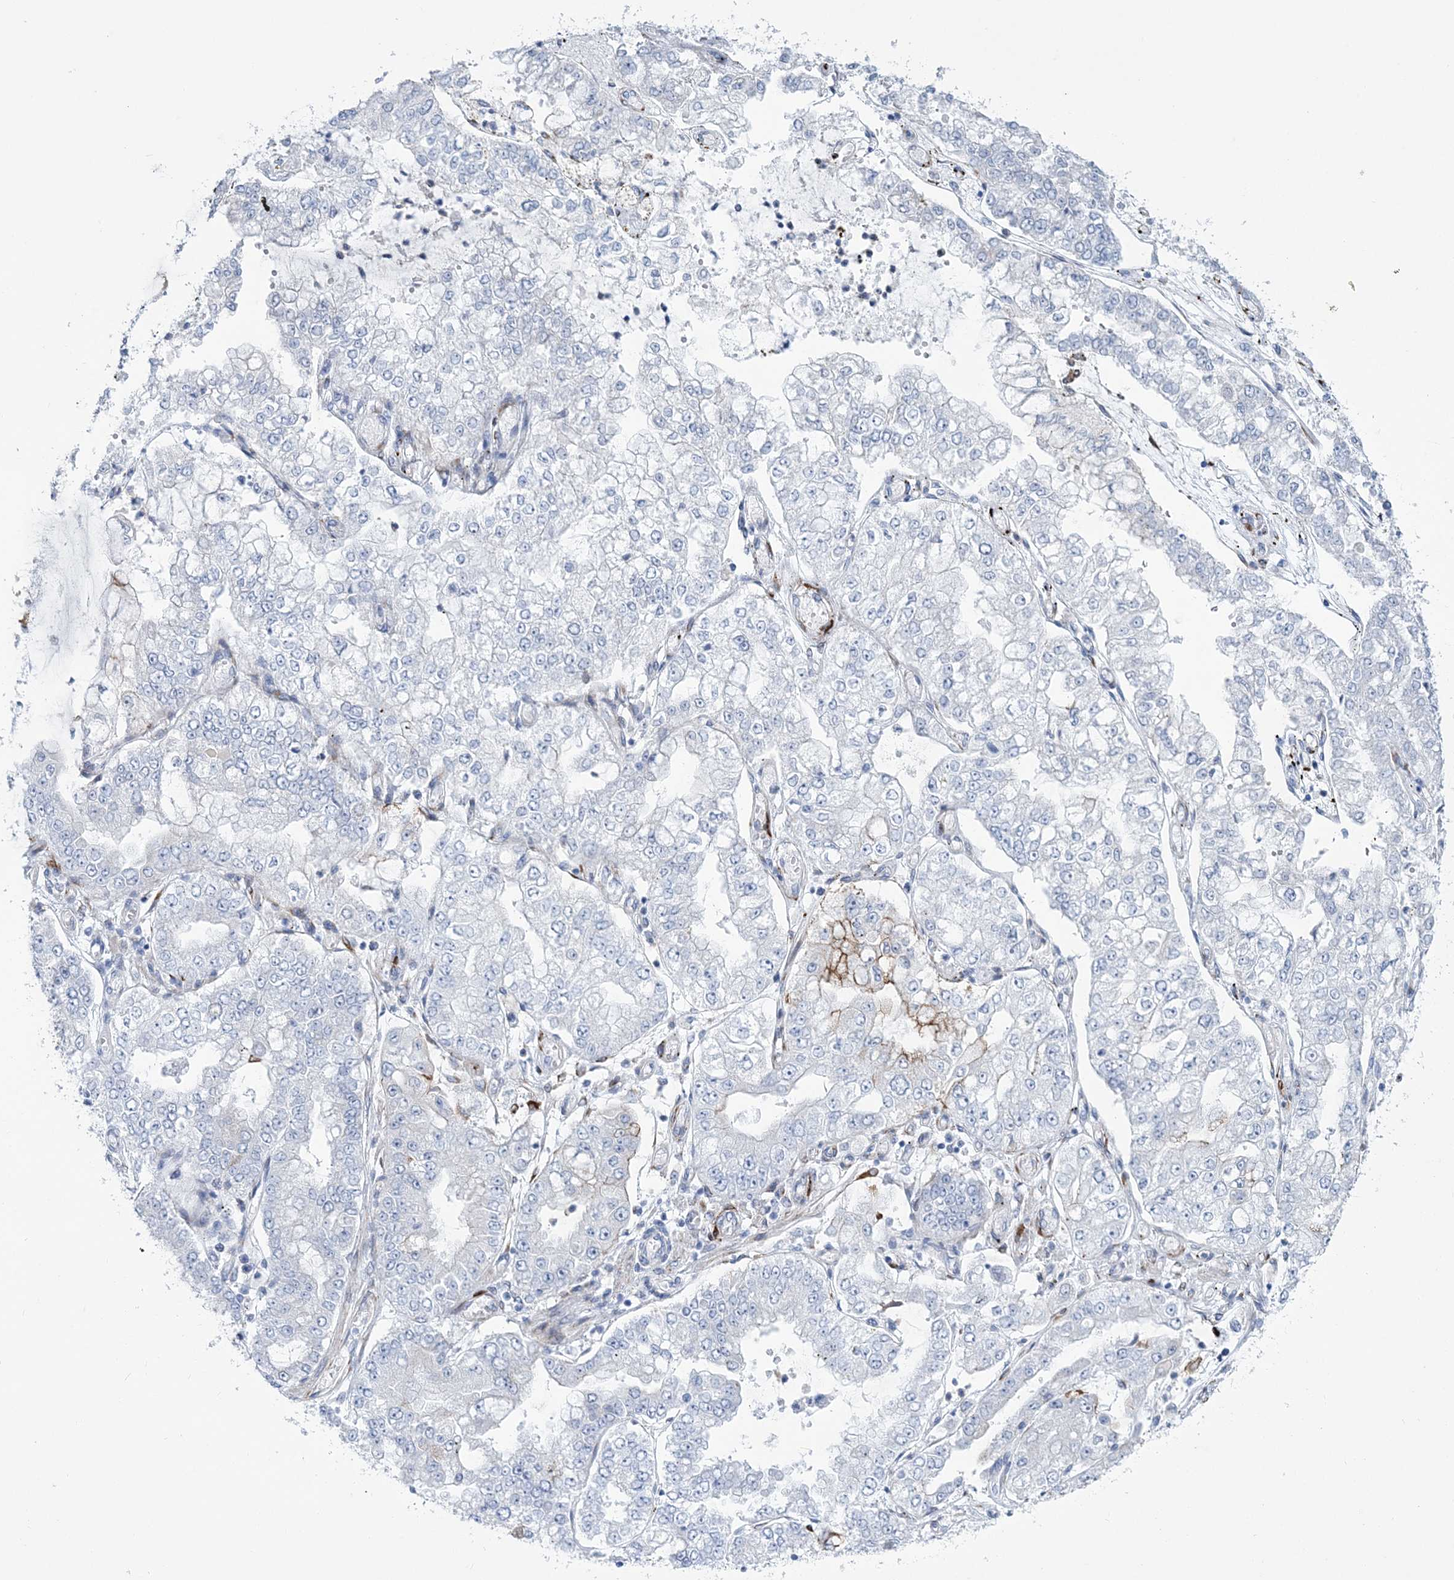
{"staining": {"intensity": "negative", "quantity": "none", "location": "none"}, "tissue": "stomach cancer", "cell_type": "Tumor cells", "image_type": "cancer", "snomed": [{"axis": "morphology", "description": "Adenocarcinoma, NOS"}, {"axis": "topography", "description": "Stomach"}], "caption": "A high-resolution photomicrograph shows IHC staining of stomach adenocarcinoma, which shows no significant positivity in tumor cells.", "gene": "RAB11FIP5", "patient": {"sex": "male", "age": 76}}